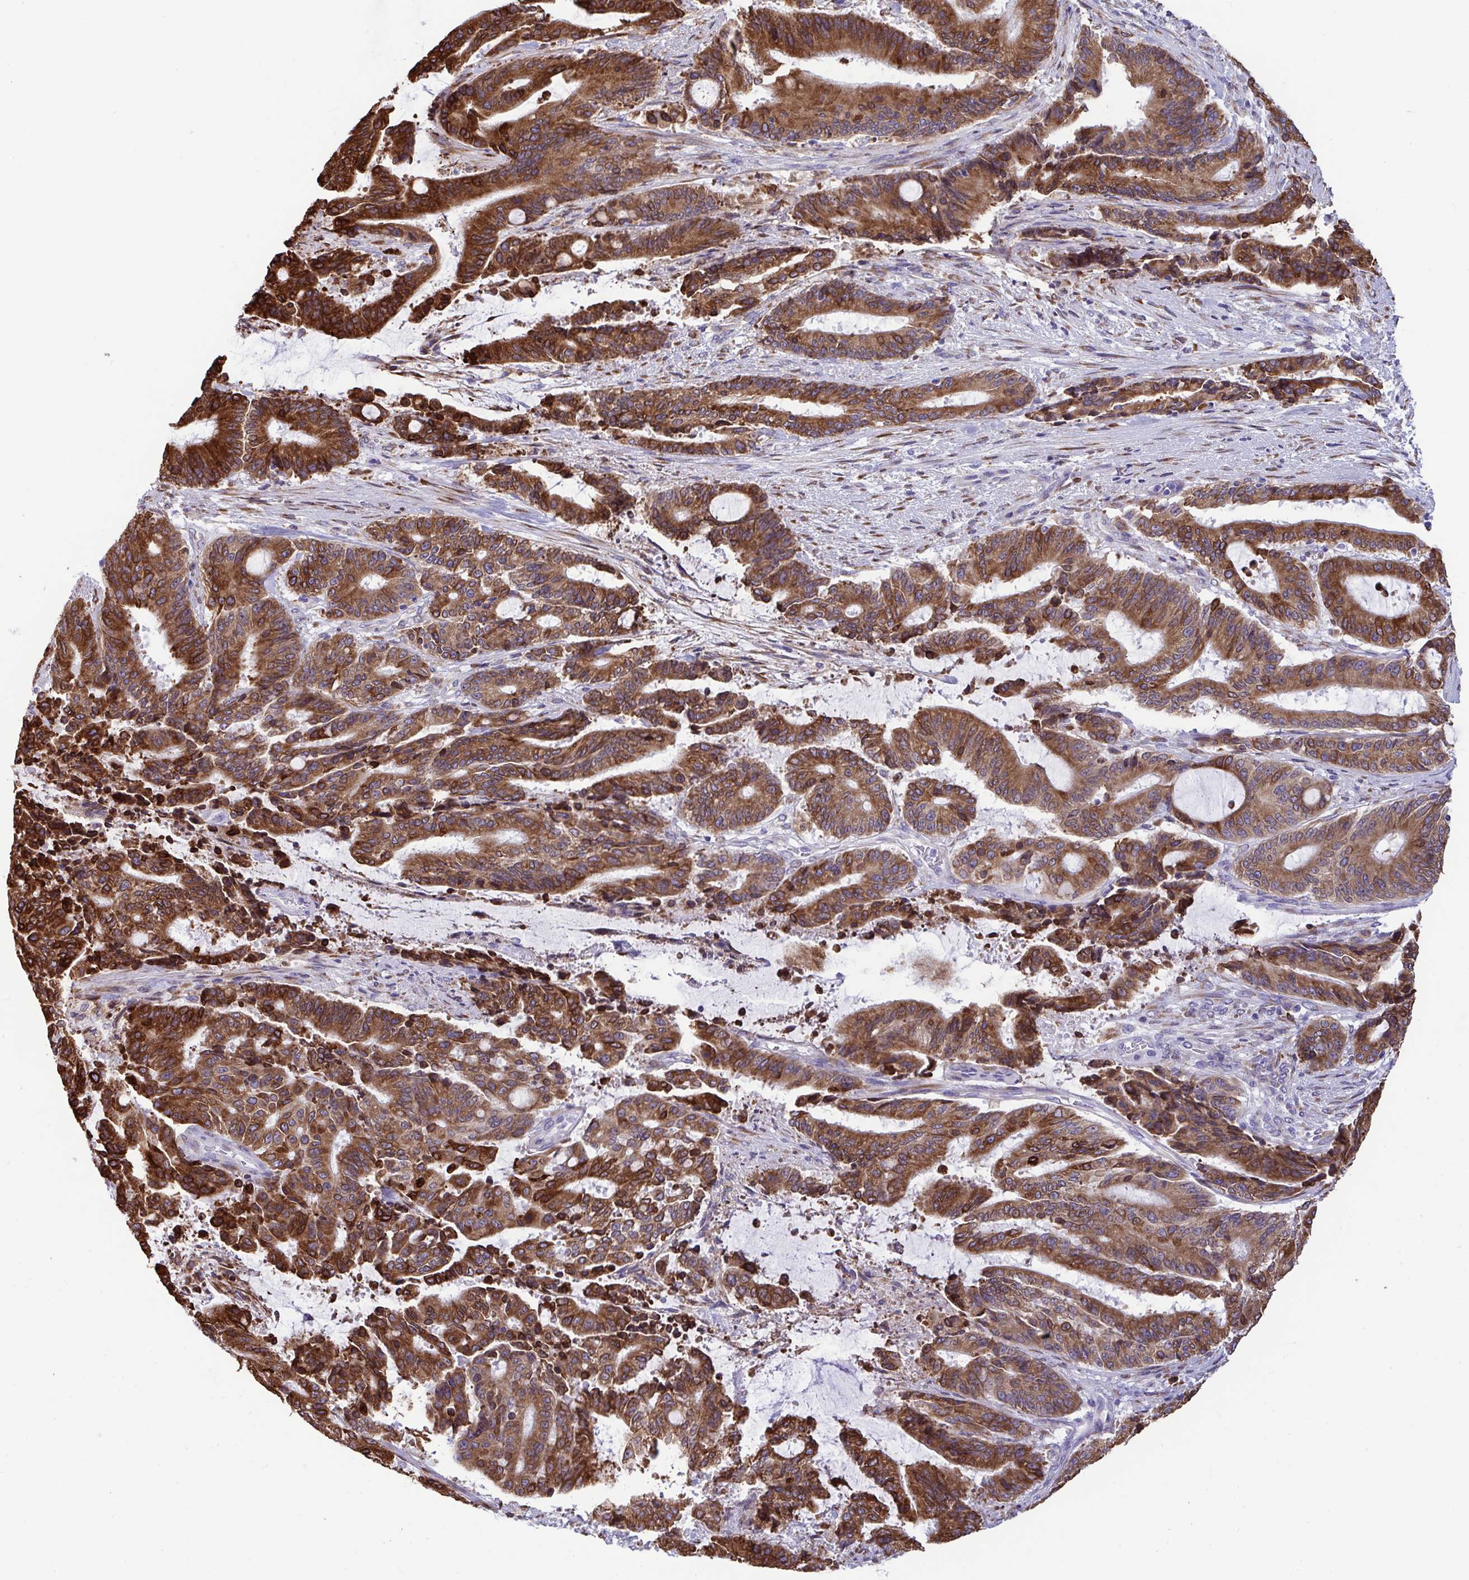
{"staining": {"intensity": "strong", "quantity": ">75%", "location": "cytoplasmic/membranous"}, "tissue": "liver cancer", "cell_type": "Tumor cells", "image_type": "cancer", "snomed": [{"axis": "morphology", "description": "Normal tissue, NOS"}, {"axis": "morphology", "description": "Cholangiocarcinoma"}, {"axis": "topography", "description": "Liver"}, {"axis": "topography", "description": "Peripheral nerve tissue"}], "caption": "The immunohistochemical stain shows strong cytoplasmic/membranous staining in tumor cells of cholangiocarcinoma (liver) tissue. (DAB (3,3'-diaminobenzidine) = brown stain, brightfield microscopy at high magnification).", "gene": "ASPH", "patient": {"sex": "female", "age": 73}}